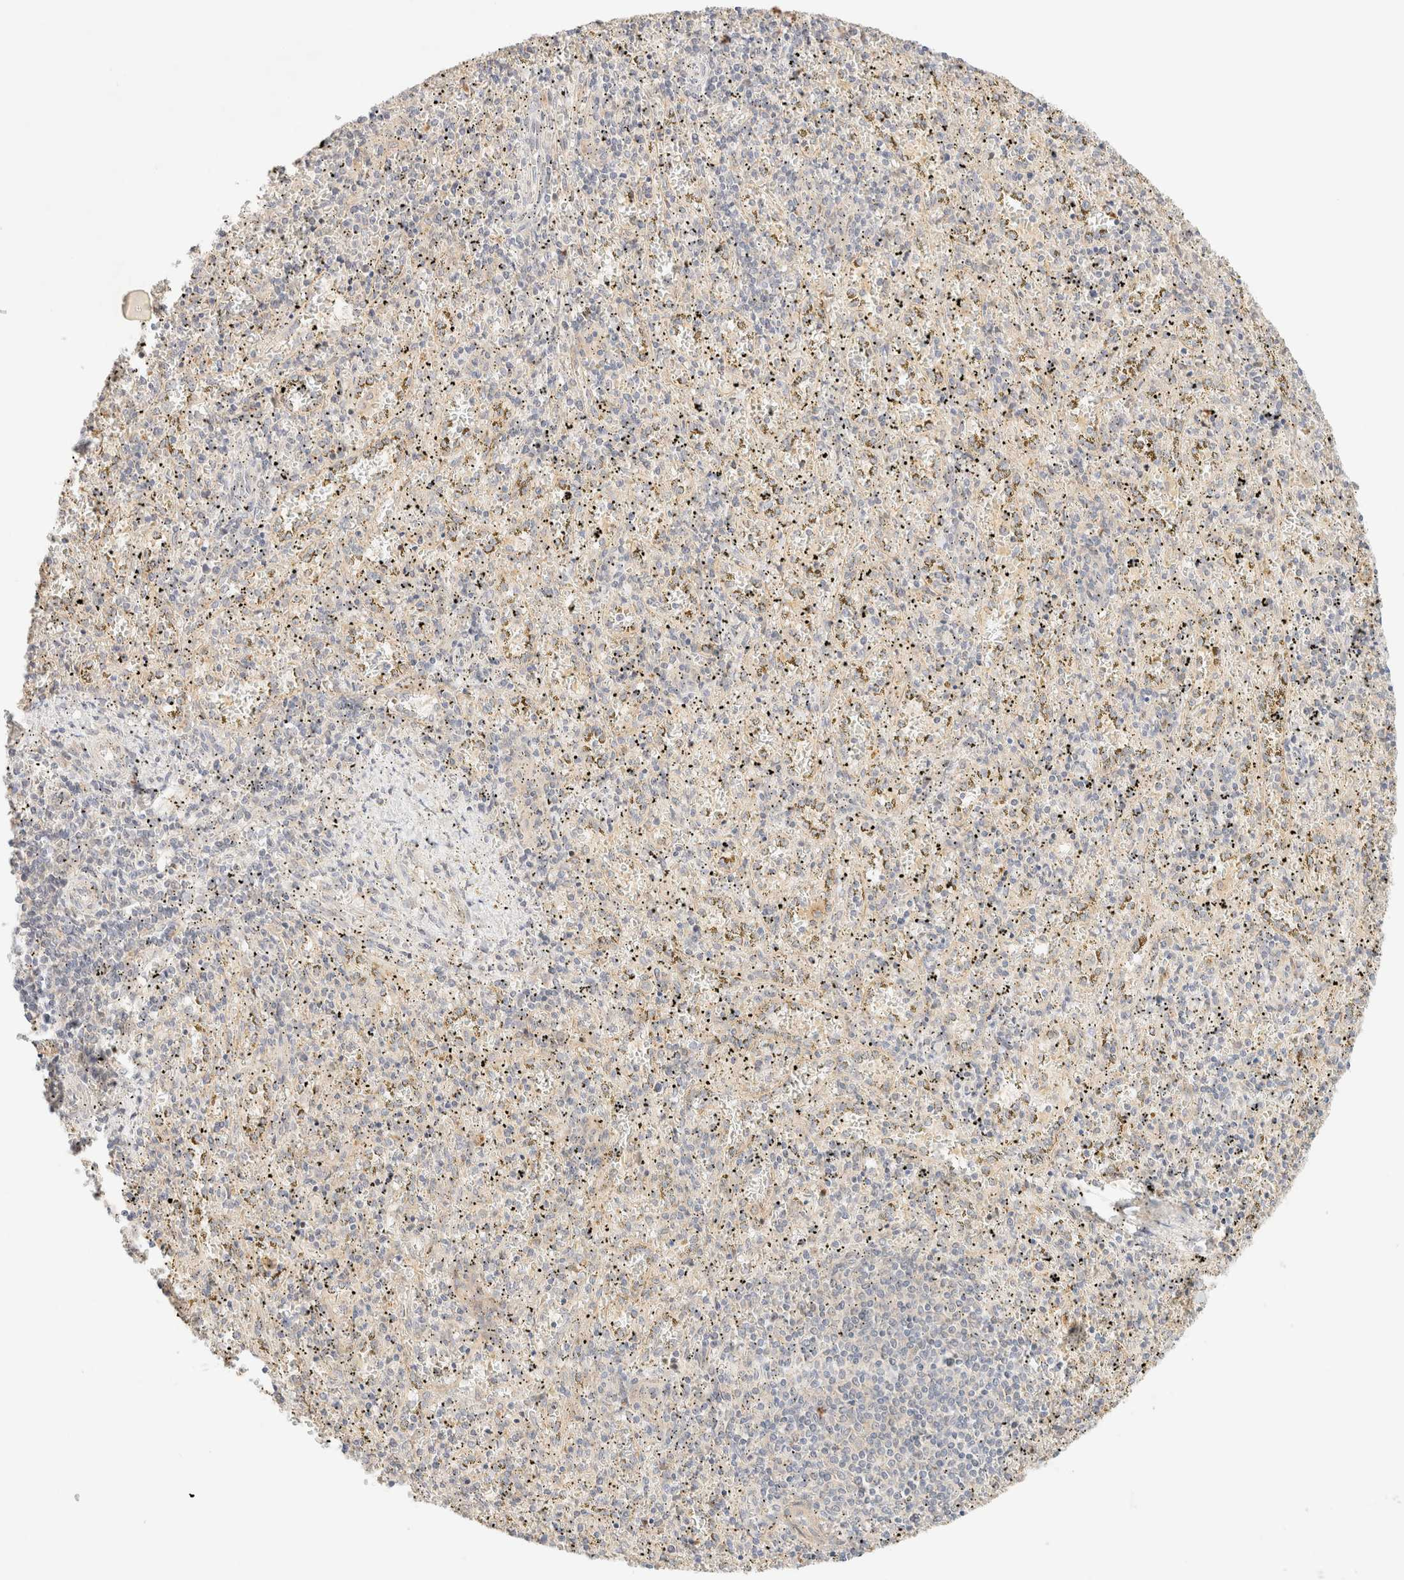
{"staining": {"intensity": "negative", "quantity": "none", "location": "none"}, "tissue": "spleen", "cell_type": "Cells in red pulp", "image_type": "normal", "snomed": [{"axis": "morphology", "description": "Normal tissue, NOS"}, {"axis": "topography", "description": "Spleen"}], "caption": "DAB immunohistochemical staining of unremarkable human spleen displays no significant staining in cells in red pulp. (Brightfield microscopy of DAB (3,3'-diaminobenzidine) immunohistochemistry (IHC) at high magnification).", "gene": "SARM1", "patient": {"sex": "male", "age": 11}}